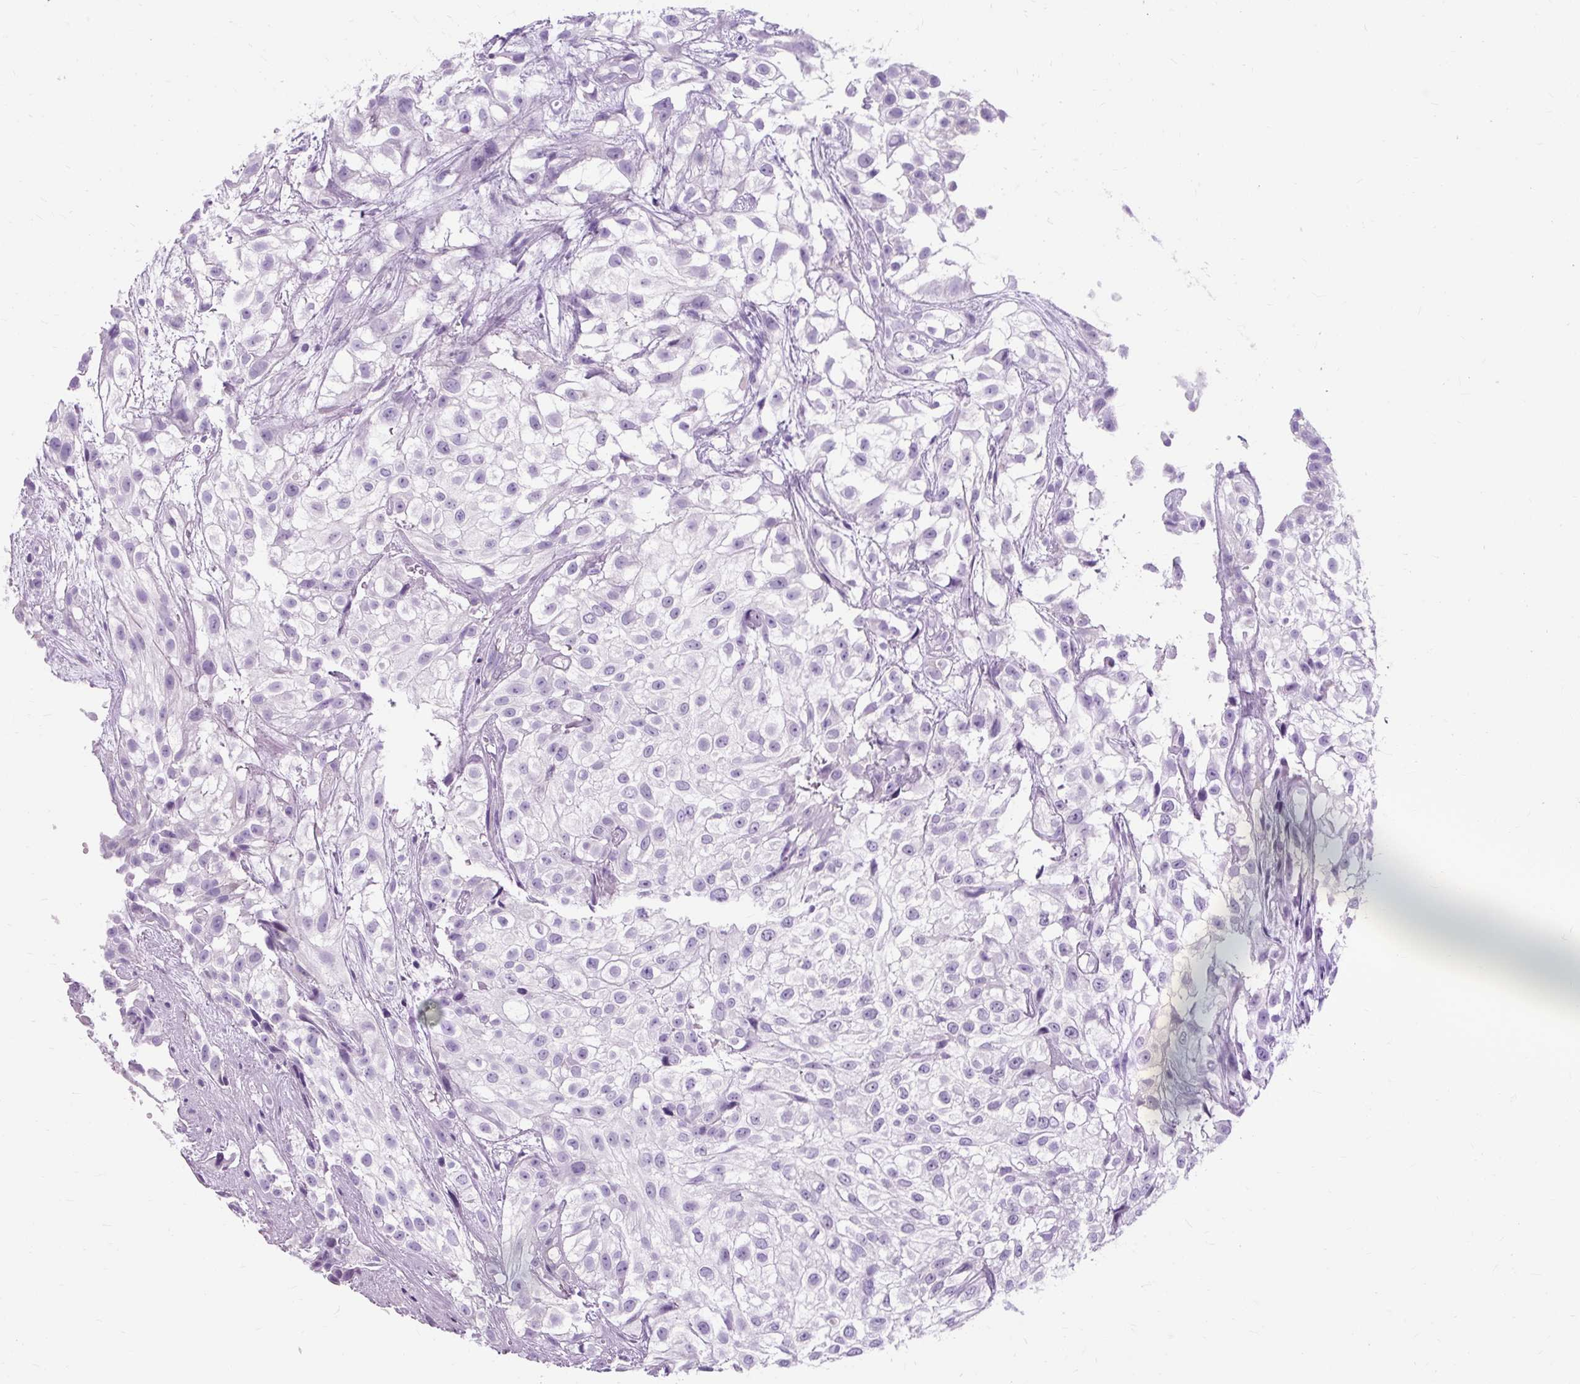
{"staining": {"intensity": "negative", "quantity": "none", "location": "none"}, "tissue": "urothelial cancer", "cell_type": "Tumor cells", "image_type": "cancer", "snomed": [{"axis": "morphology", "description": "Urothelial carcinoma, High grade"}, {"axis": "topography", "description": "Urinary bladder"}], "caption": "Immunohistochemistry histopathology image of neoplastic tissue: urothelial cancer stained with DAB (3,3'-diaminobenzidine) displays no significant protein expression in tumor cells. The staining was performed using DAB to visualize the protein expression in brown, while the nuclei were stained in blue with hematoxylin (Magnification: 20x).", "gene": "TMEM89", "patient": {"sex": "male", "age": 56}}